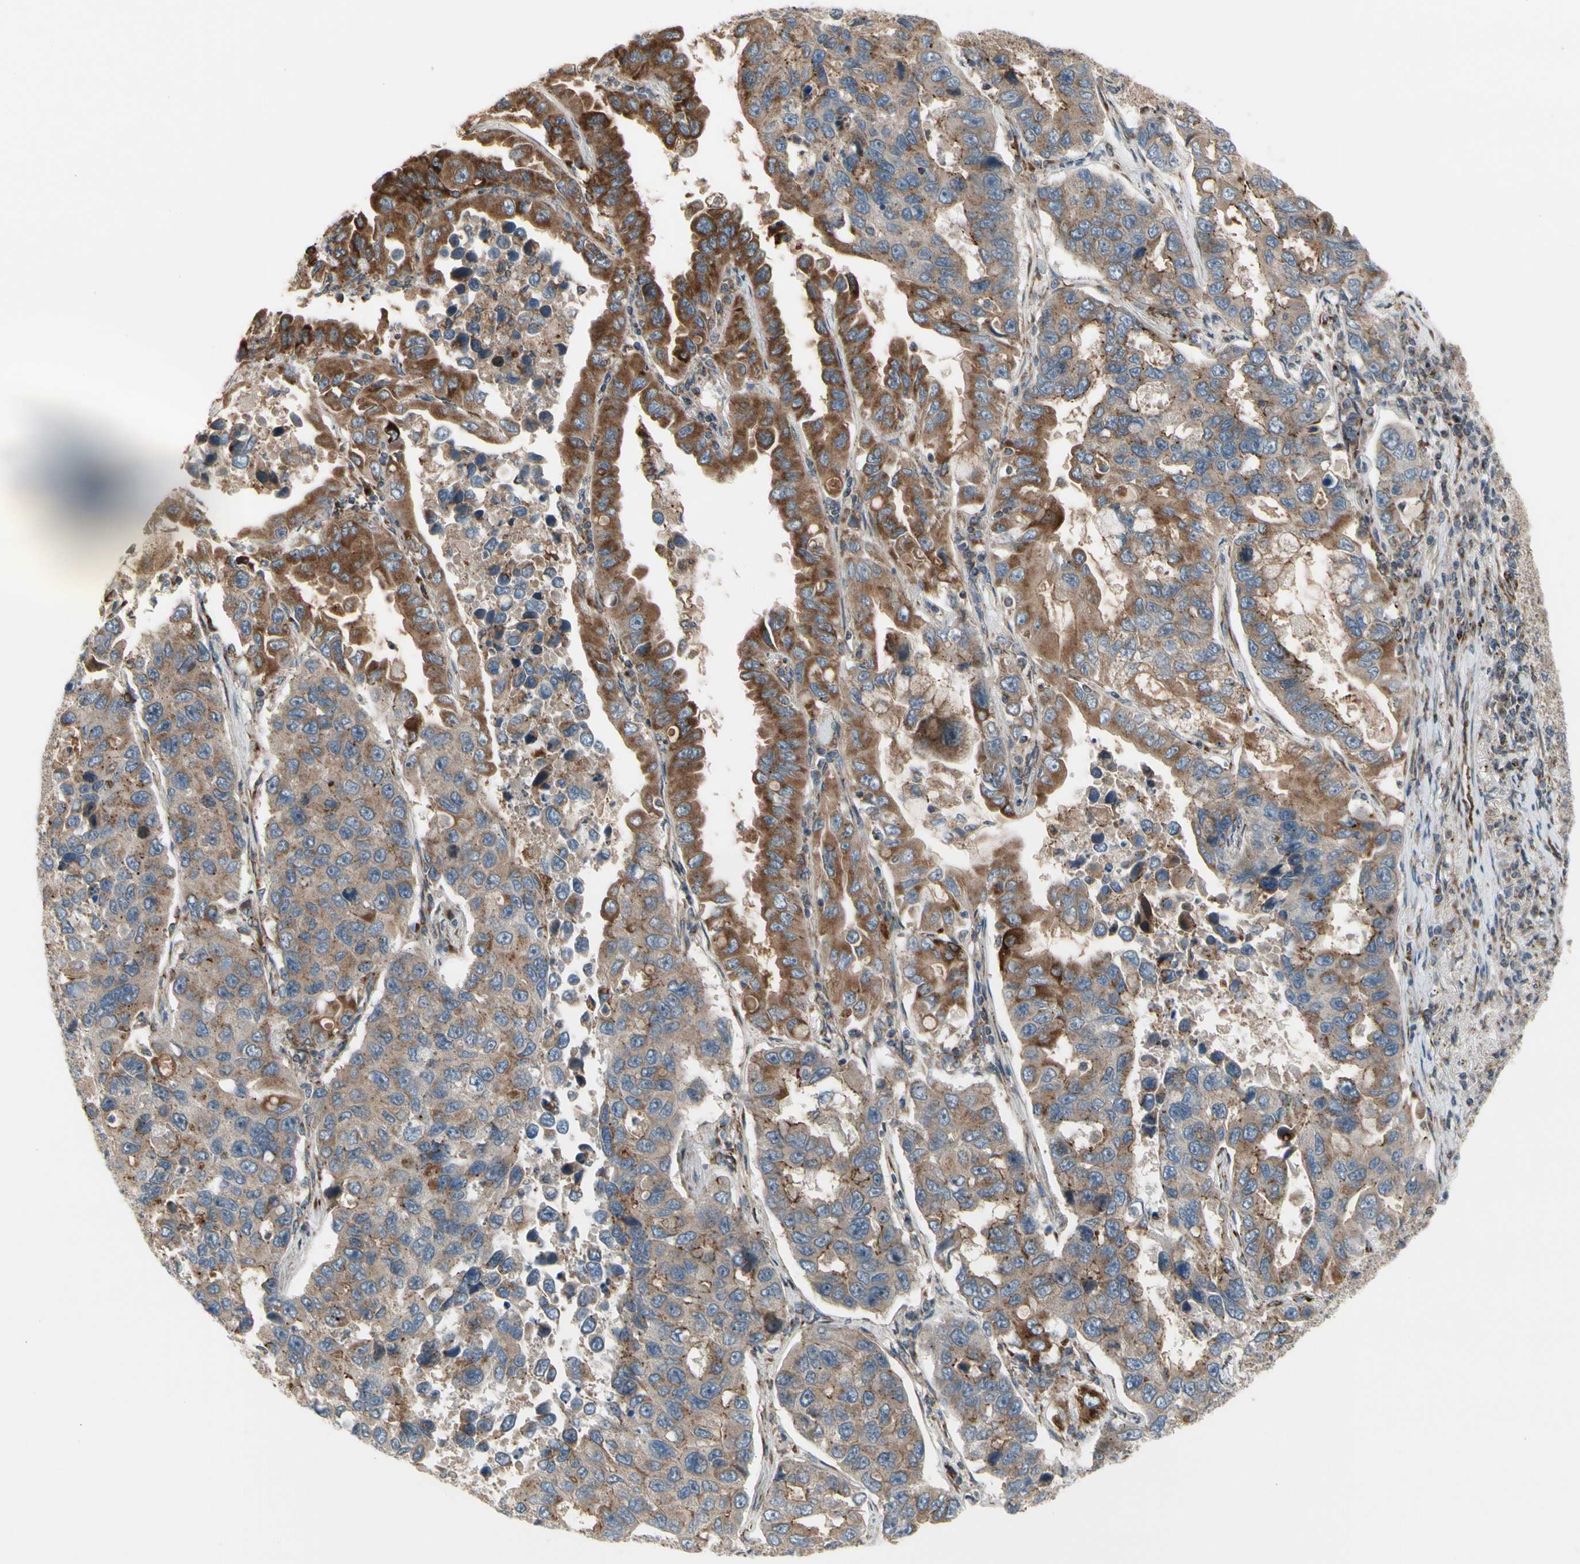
{"staining": {"intensity": "strong", "quantity": ">75%", "location": "cytoplasmic/membranous"}, "tissue": "lung cancer", "cell_type": "Tumor cells", "image_type": "cancer", "snomed": [{"axis": "morphology", "description": "Adenocarcinoma, NOS"}, {"axis": "topography", "description": "Lung"}], "caption": "A histopathology image of lung adenocarcinoma stained for a protein displays strong cytoplasmic/membranous brown staining in tumor cells.", "gene": "SLC39A9", "patient": {"sex": "male", "age": 64}}